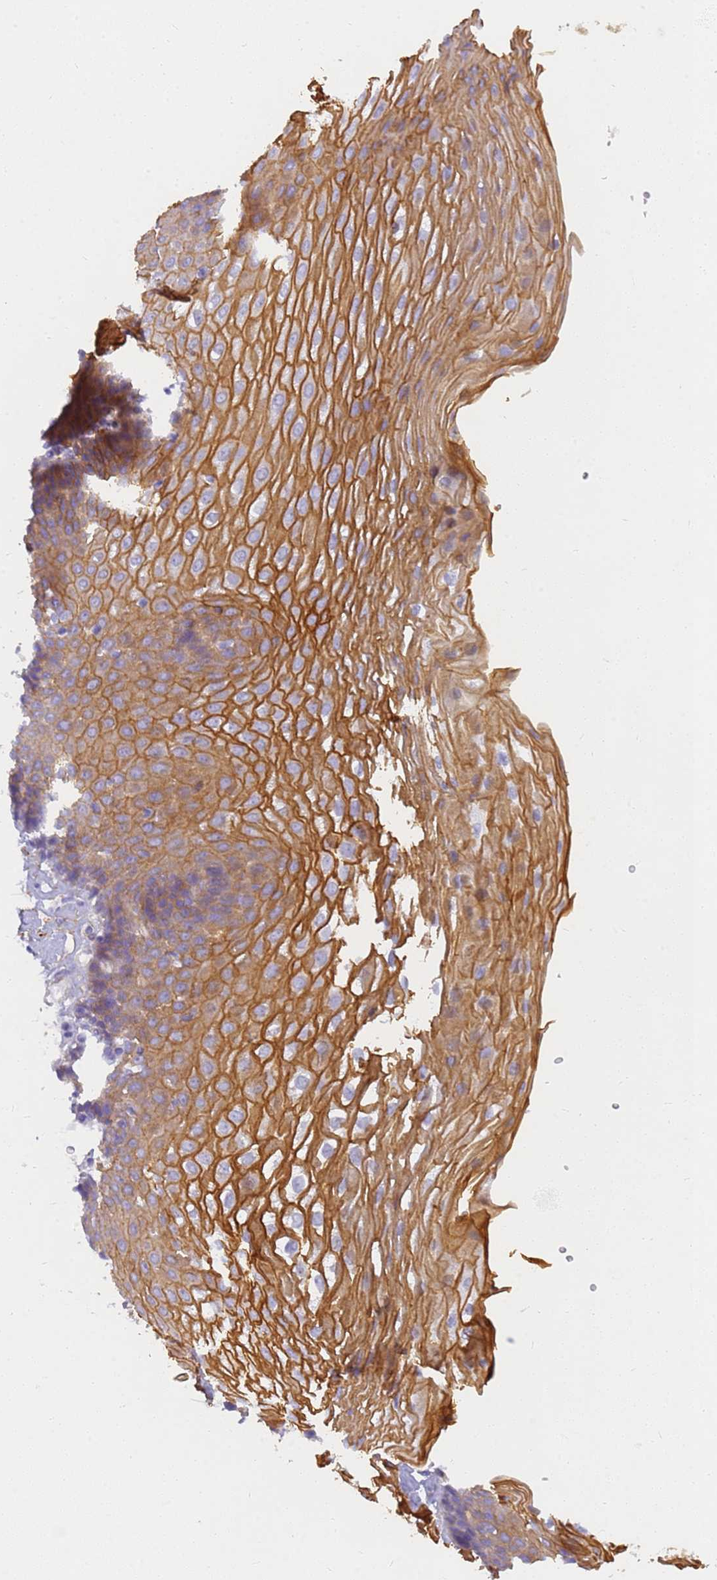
{"staining": {"intensity": "moderate", "quantity": ">75%", "location": "cytoplasmic/membranous"}, "tissue": "esophagus", "cell_type": "Squamous epithelial cells", "image_type": "normal", "snomed": [{"axis": "morphology", "description": "Normal tissue, NOS"}, {"axis": "topography", "description": "Esophagus"}], "caption": "Esophagus stained for a protein displays moderate cytoplasmic/membranous positivity in squamous epithelial cells. (Stains: DAB in brown, nuclei in blue, Microscopy: brightfield microscopy at high magnification).", "gene": "MVB12A", "patient": {"sex": "female", "age": 66}}